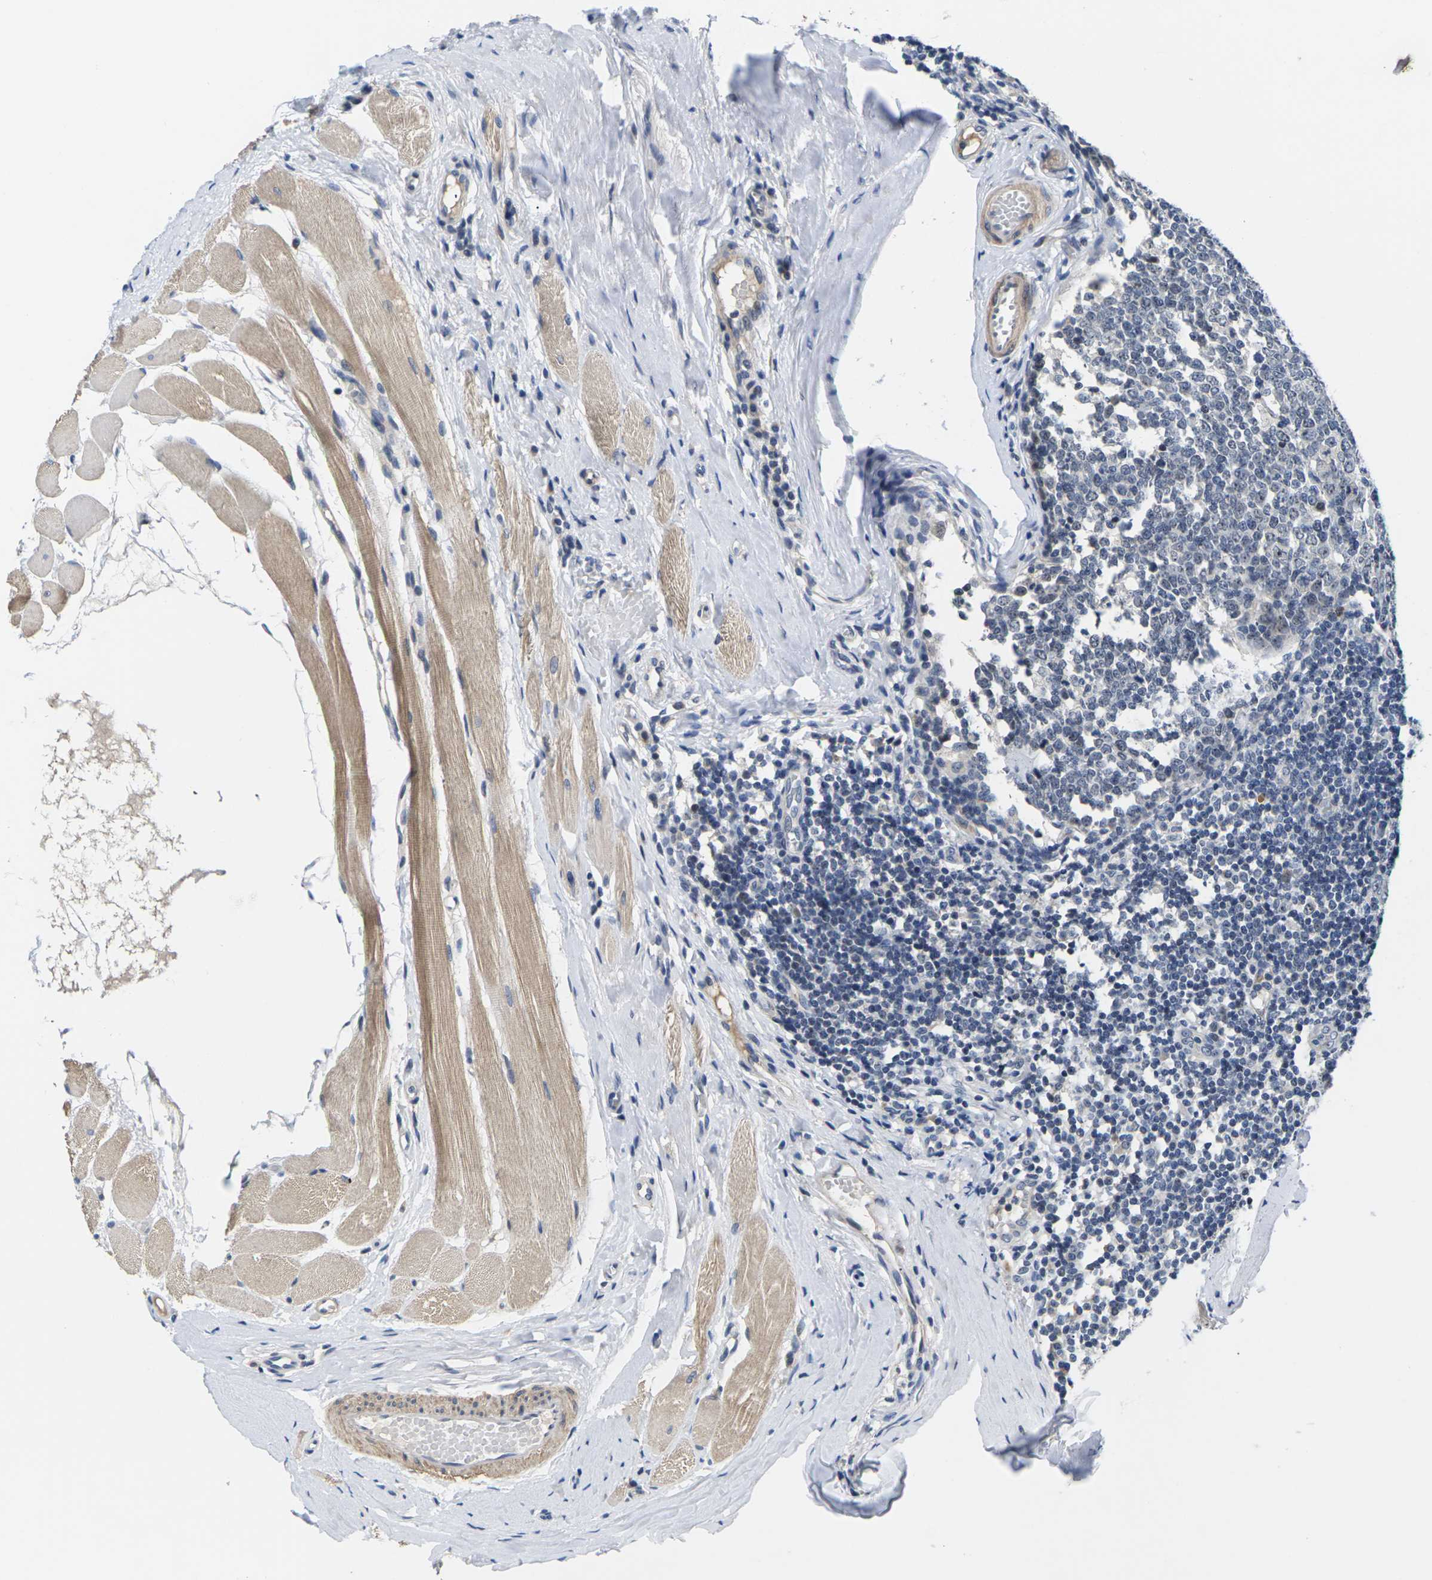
{"staining": {"intensity": "negative", "quantity": "none", "location": "none"}, "tissue": "tonsil", "cell_type": "Germinal center cells", "image_type": "normal", "snomed": [{"axis": "morphology", "description": "Normal tissue, NOS"}, {"axis": "topography", "description": "Tonsil"}], "caption": "A histopathology image of tonsil stained for a protein exhibits no brown staining in germinal center cells.", "gene": "ST6GAL2", "patient": {"sex": "female", "age": 19}}